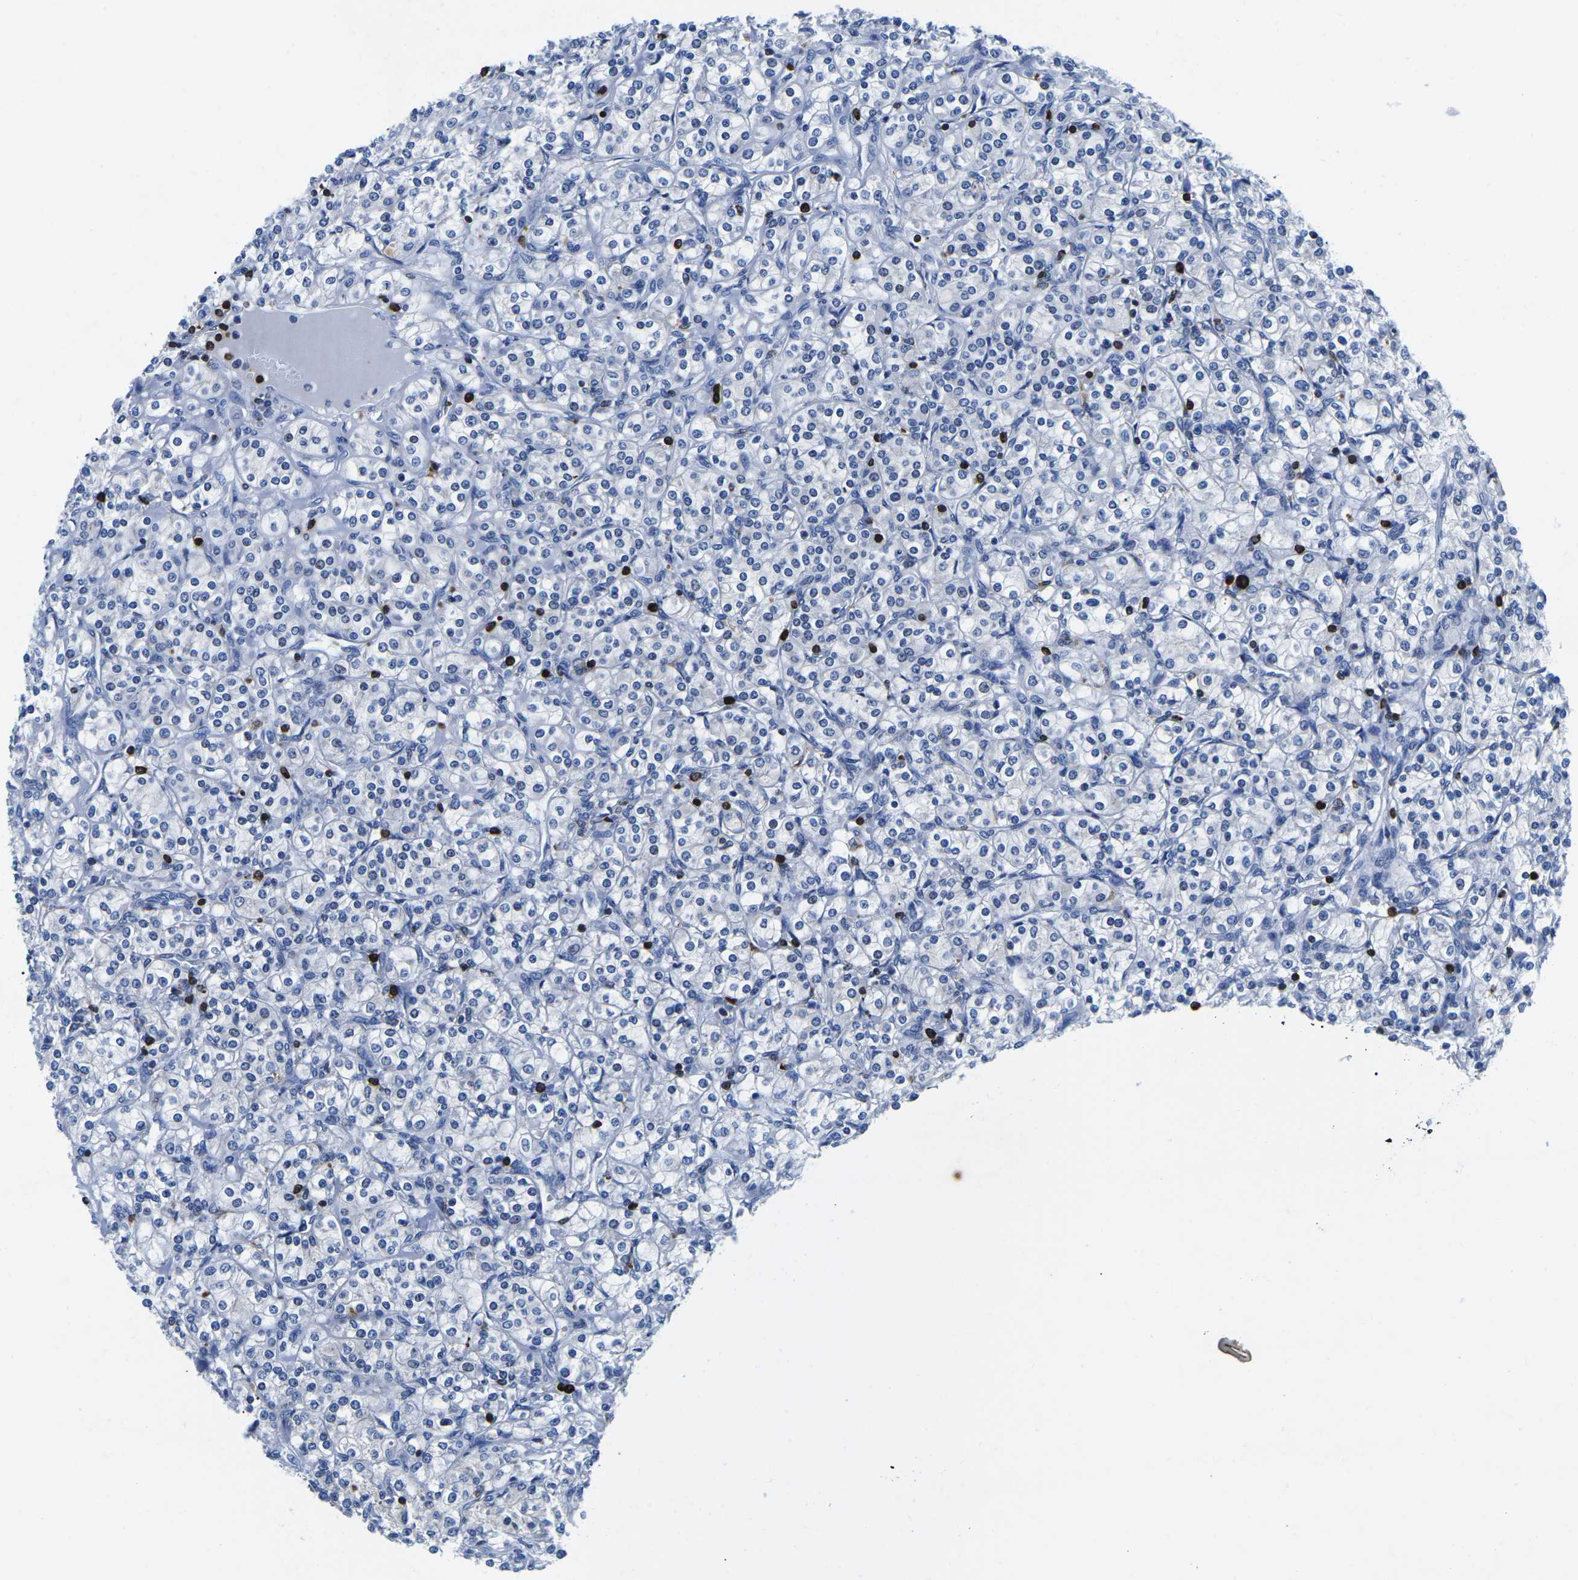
{"staining": {"intensity": "negative", "quantity": "none", "location": "none"}, "tissue": "renal cancer", "cell_type": "Tumor cells", "image_type": "cancer", "snomed": [{"axis": "morphology", "description": "Adenocarcinoma, NOS"}, {"axis": "topography", "description": "Kidney"}], "caption": "Protein analysis of adenocarcinoma (renal) displays no significant expression in tumor cells.", "gene": "CTSW", "patient": {"sex": "male", "age": 77}}